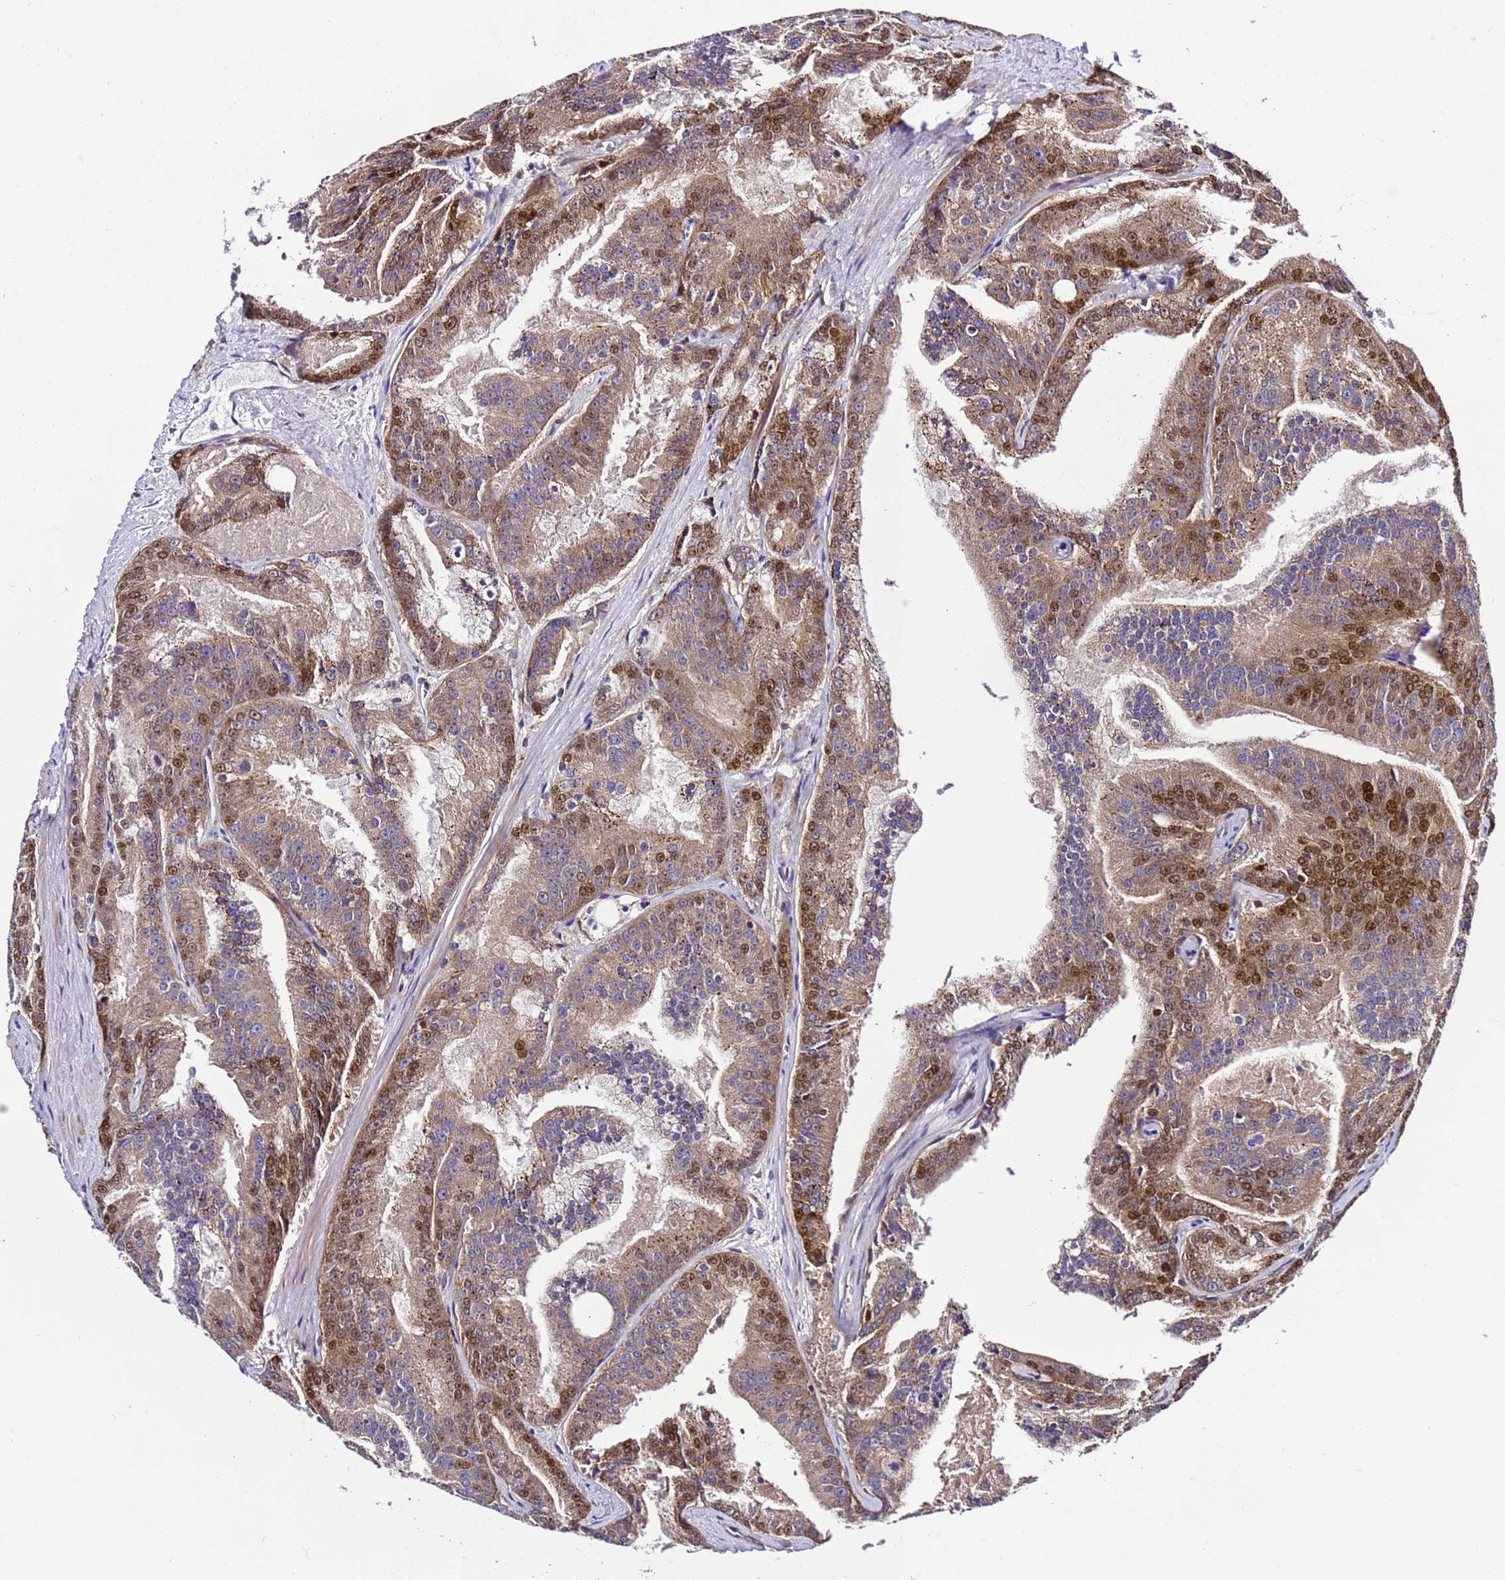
{"staining": {"intensity": "moderate", "quantity": "25%-75%", "location": "cytoplasmic/membranous,nuclear"}, "tissue": "prostate cancer", "cell_type": "Tumor cells", "image_type": "cancer", "snomed": [{"axis": "morphology", "description": "Adenocarcinoma, High grade"}, {"axis": "topography", "description": "Prostate"}], "caption": "About 25%-75% of tumor cells in prostate adenocarcinoma (high-grade) exhibit moderate cytoplasmic/membranous and nuclear protein staining as visualized by brown immunohistochemical staining.", "gene": "ZNF417", "patient": {"sex": "male", "age": 61}}